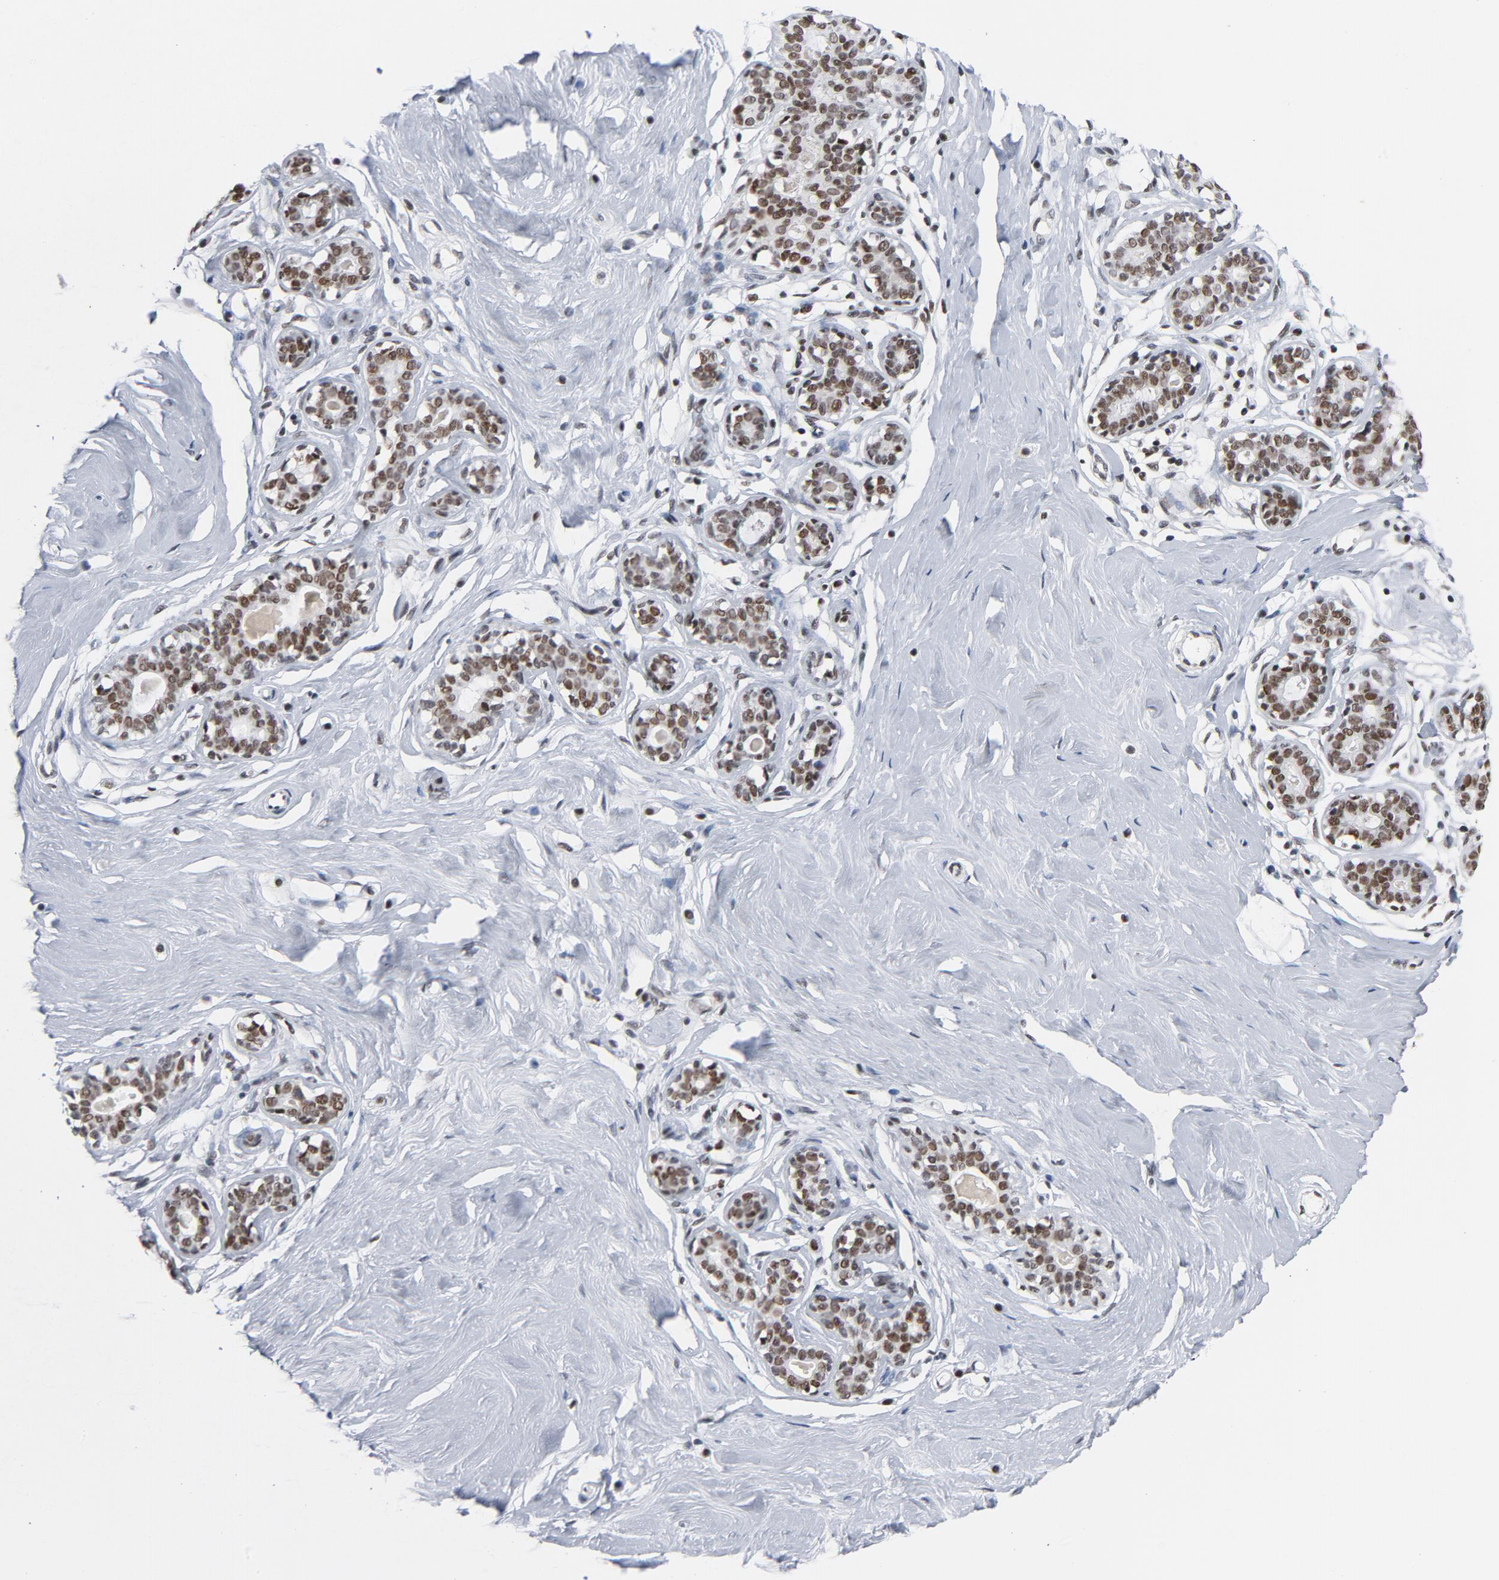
{"staining": {"intensity": "negative", "quantity": "none", "location": "none"}, "tissue": "breast", "cell_type": "Adipocytes", "image_type": "normal", "snomed": [{"axis": "morphology", "description": "Normal tissue, NOS"}, {"axis": "topography", "description": "Breast"}], "caption": "The histopathology image demonstrates no significant staining in adipocytes of breast.", "gene": "CSTF2", "patient": {"sex": "female", "age": 23}}